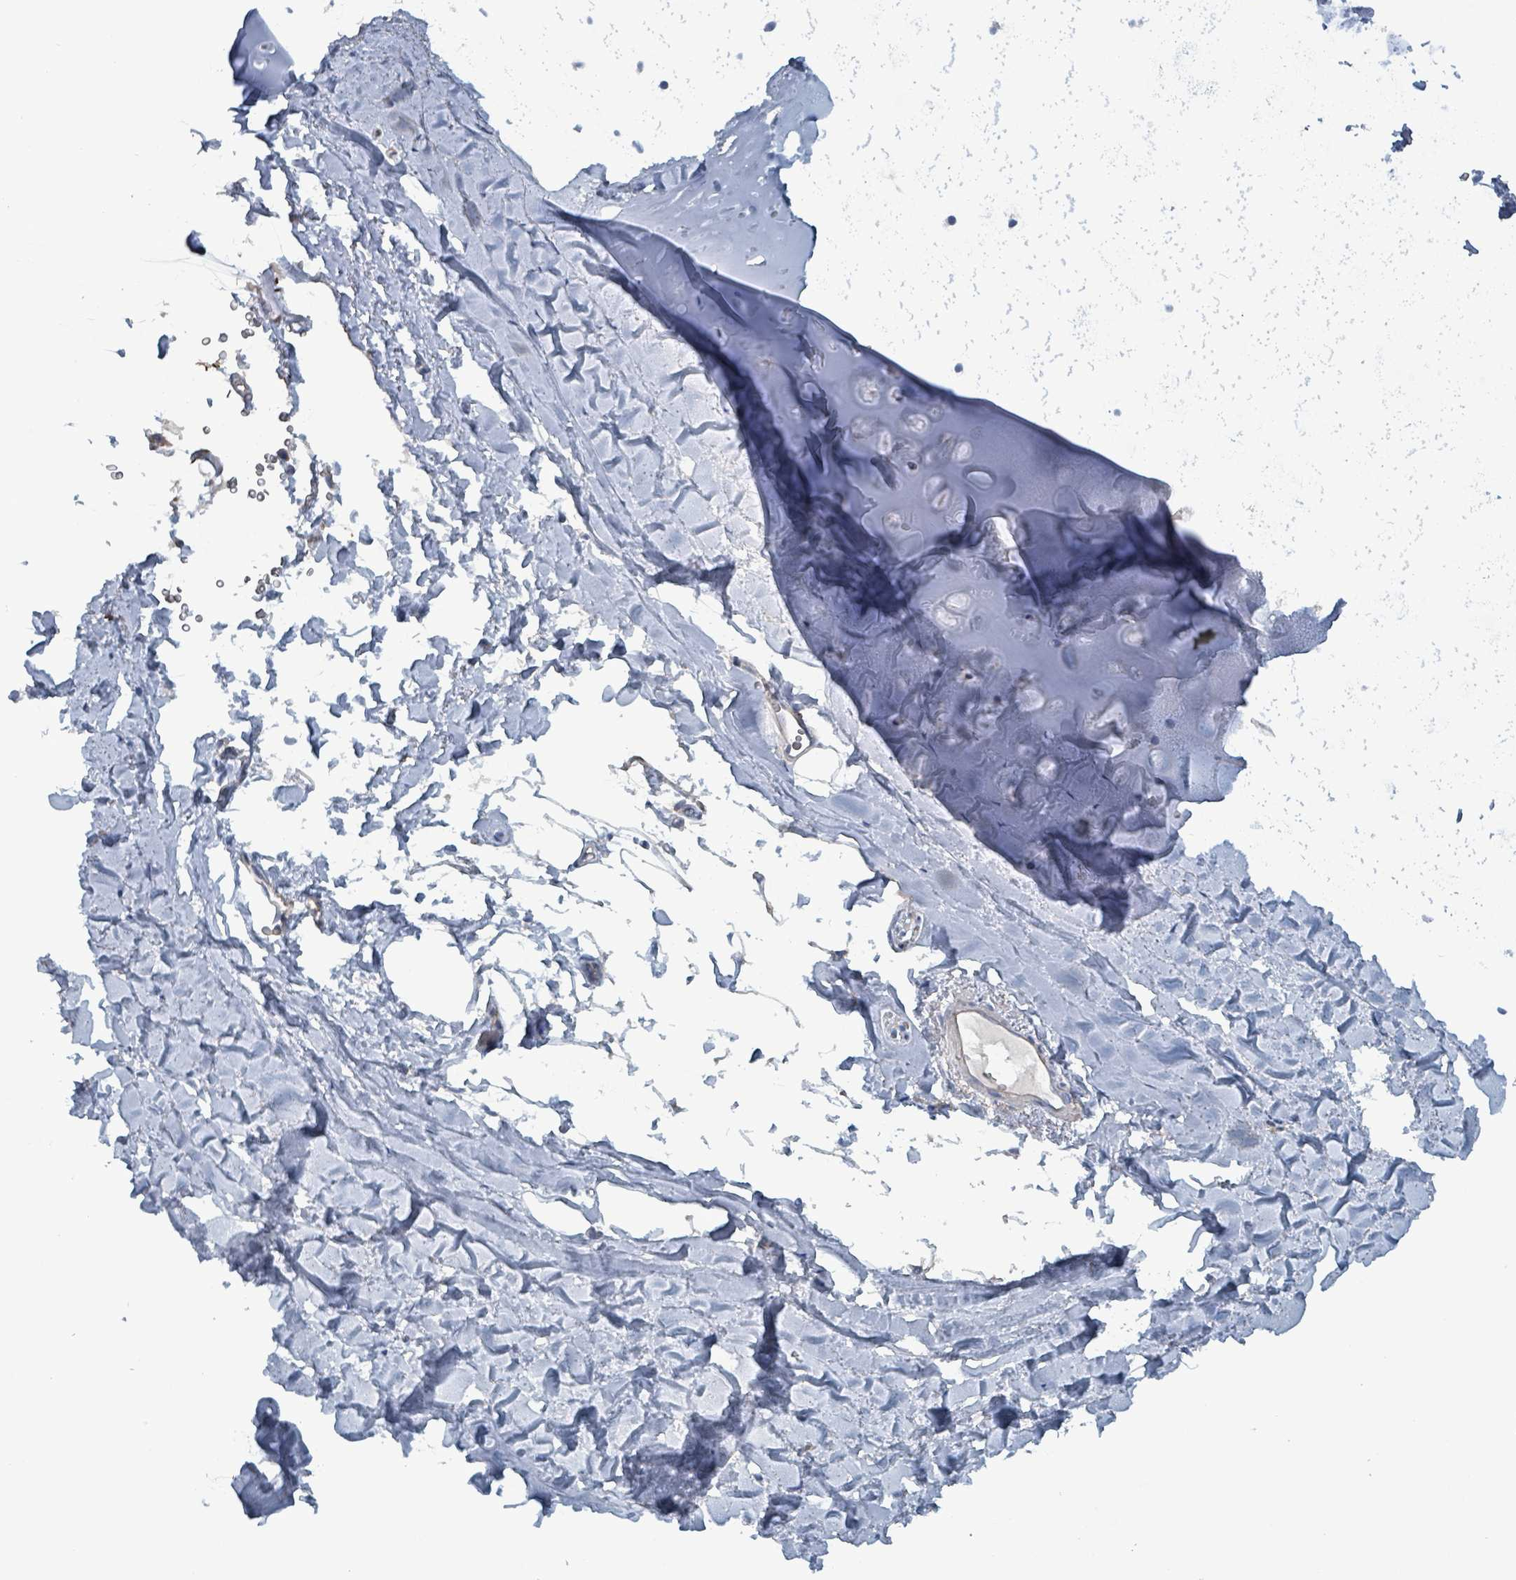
{"staining": {"intensity": "negative", "quantity": "none", "location": "none"}, "tissue": "soft tissue", "cell_type": "Chondrocytes", "image_type": "normal", "snomed": [{"axis": "morphology", "description": "Normal tissue, NOS"}, {"axis": "topography", "description": "Cartilage tissue"}, {"axis": "topography", "description": "Bronchus"}], "caption": "This is an immunohistochemistry (IHC) image of benign human soft tissue. There is no positivity in chondrocytes.", "gene": "TAAR5", "patient": {"sex": "female", "age": 72}}